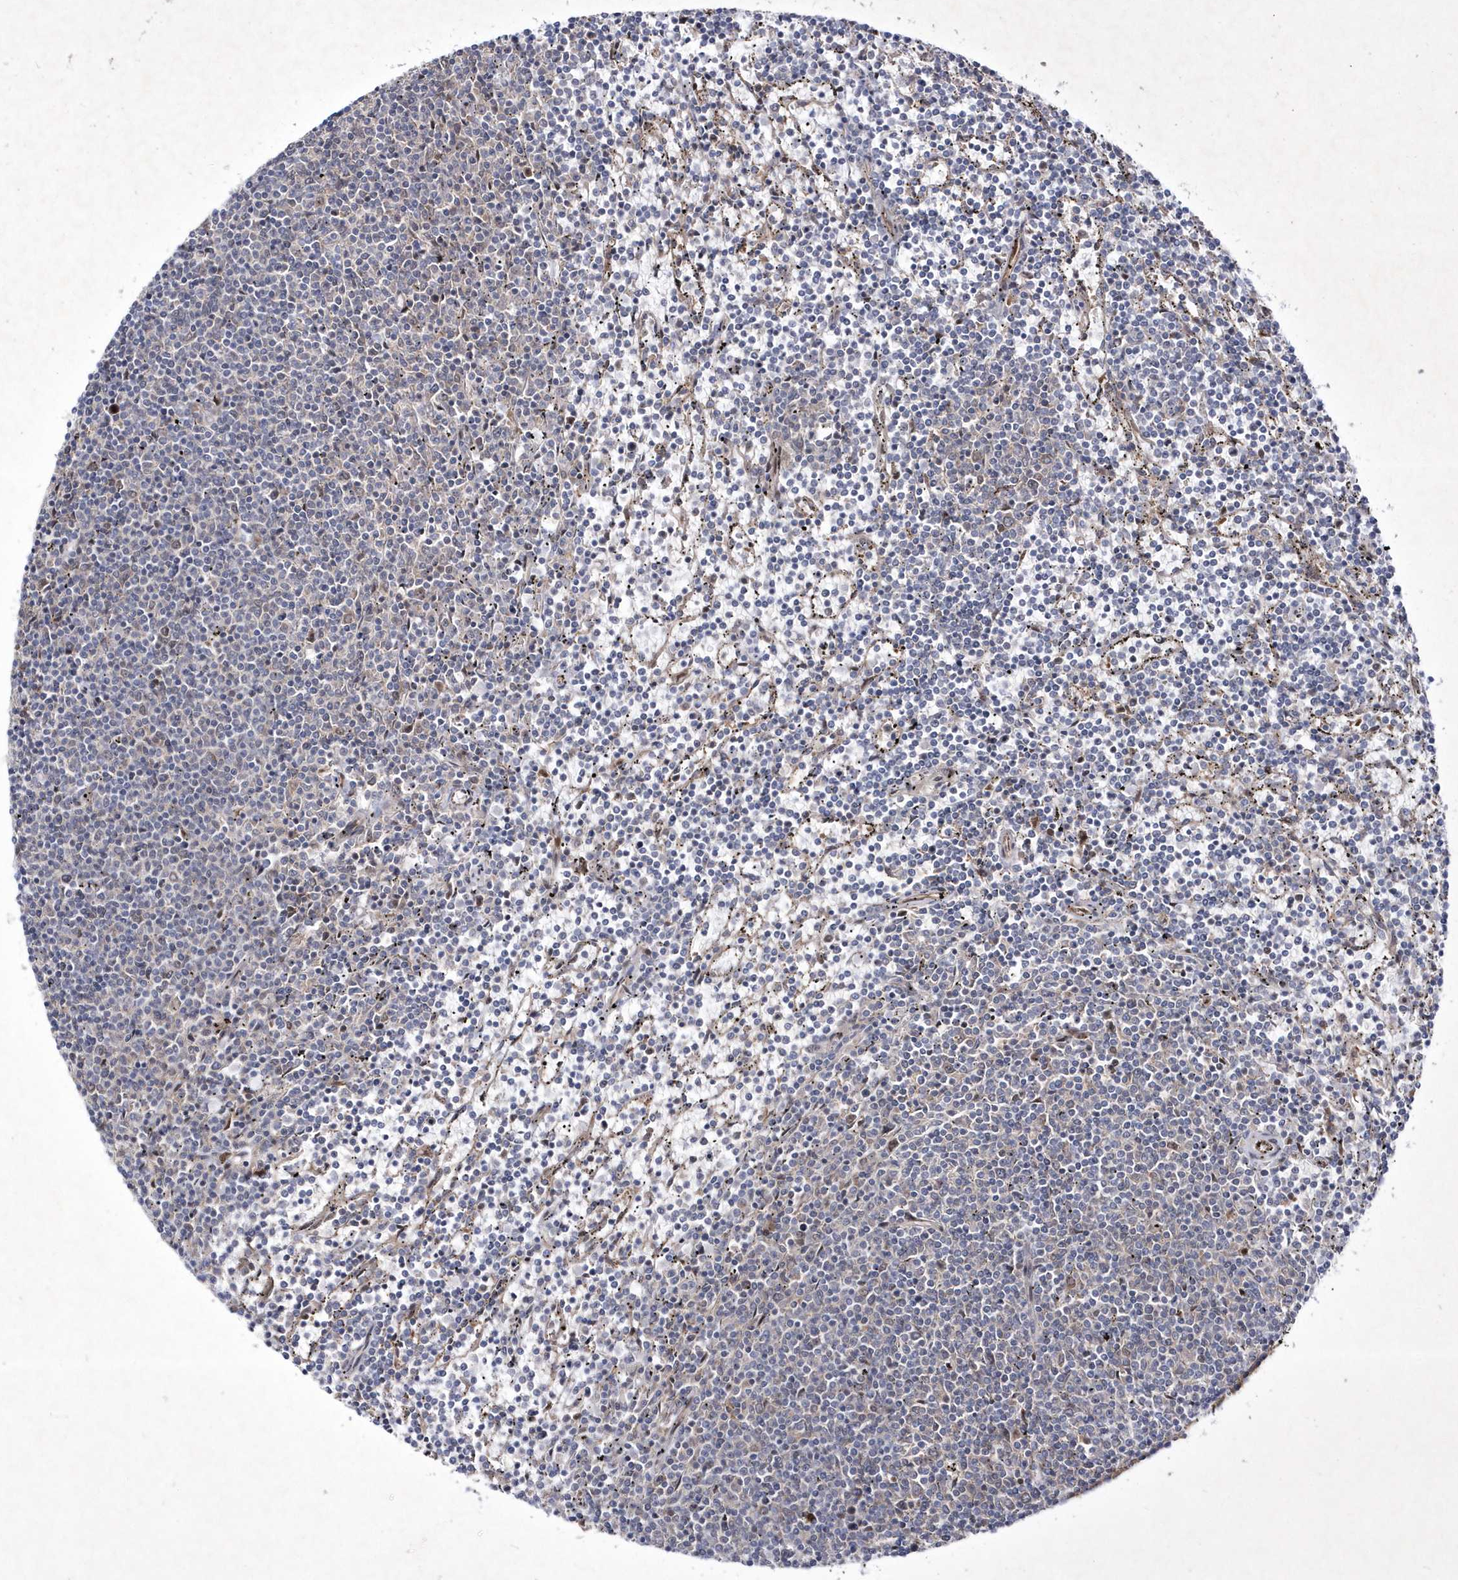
{"staining": {"intensity": "negative", "quantity": "none", "location": "none"}, "tissue": "lymphoma", "cell_type": "Tumor cells", "image_type": "cancer", "snomed": [{"axis": "morphology", "description": "Malignant lymphoma, non-Hodgkin's type, Low grade"}, {"axis": "topography", "description": "Spleen"}], "caption": "A photomicrograph of human low-grade malignant lymphoma, non-Hodgkin's type is negative for staining in tumor cells. (Immunohistochemistry (ihc), brightfield microscopy, high magnification).", "gene": "DSPP", "patient": {"sex": "female", "age": 50}}